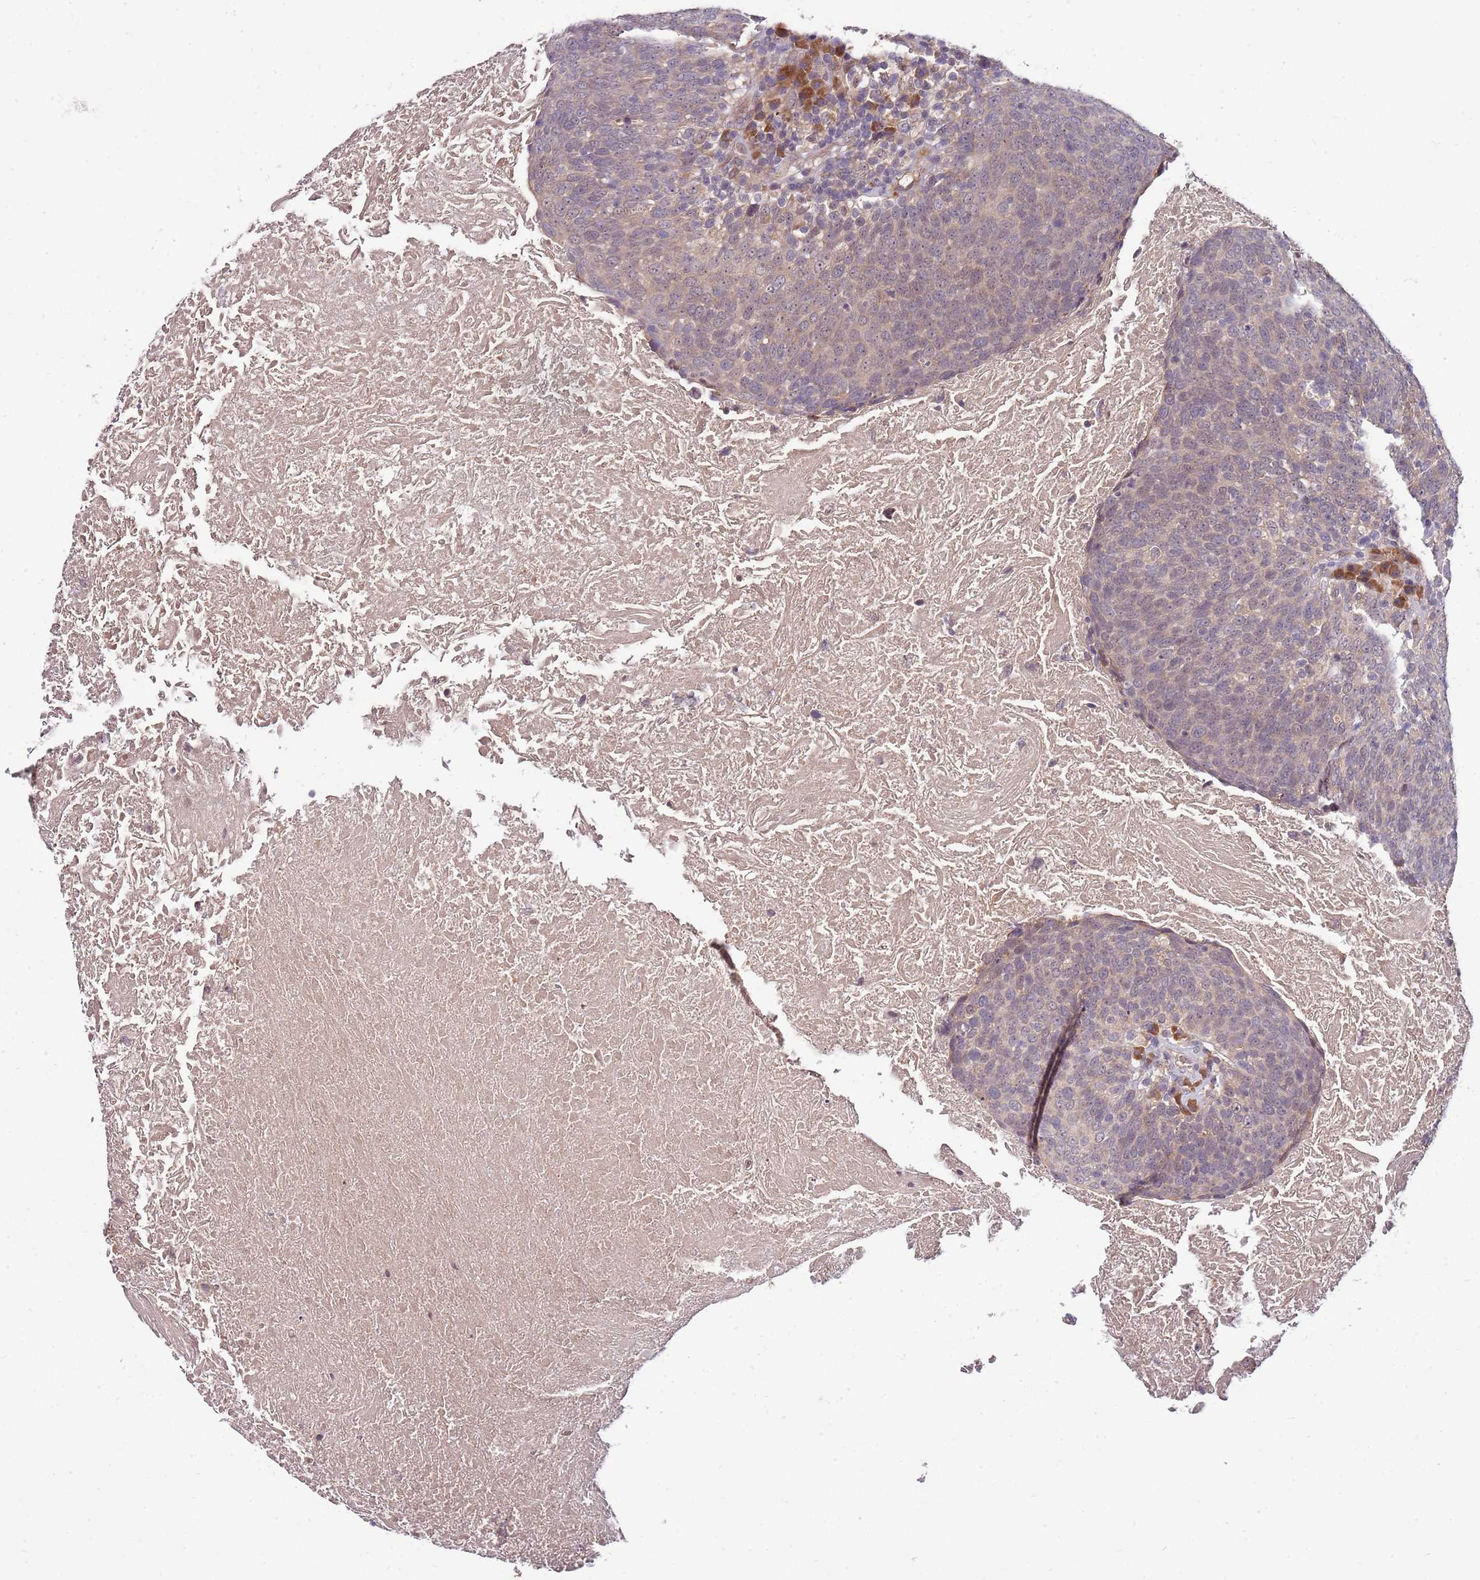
{"staining": {"intensity": "weak", "quantity": "<25%", "location": "nuclear"}, "tissue": "head and neck cancer", "cell_type": "Tumor cells", "image_type": "cancer", "snomed": [{"axis": "morphology", "description": "Squamous cell carcinoma, NOS"}, {"axis": "morphology", "description": "Squamous cell carcinoma, metastatic, NOS"}, {"axis": "topography", "description": "Lymph node"}, {"axis": "topography", "description": "Head-Neck"}], "caption": "This is an IHC micrograph of human head and neck cancer (squamous cell carcinoma). There is no expression in tumor cells.", "gene": "FBXL22", "patient": {"sex": "male", "age": 62}}